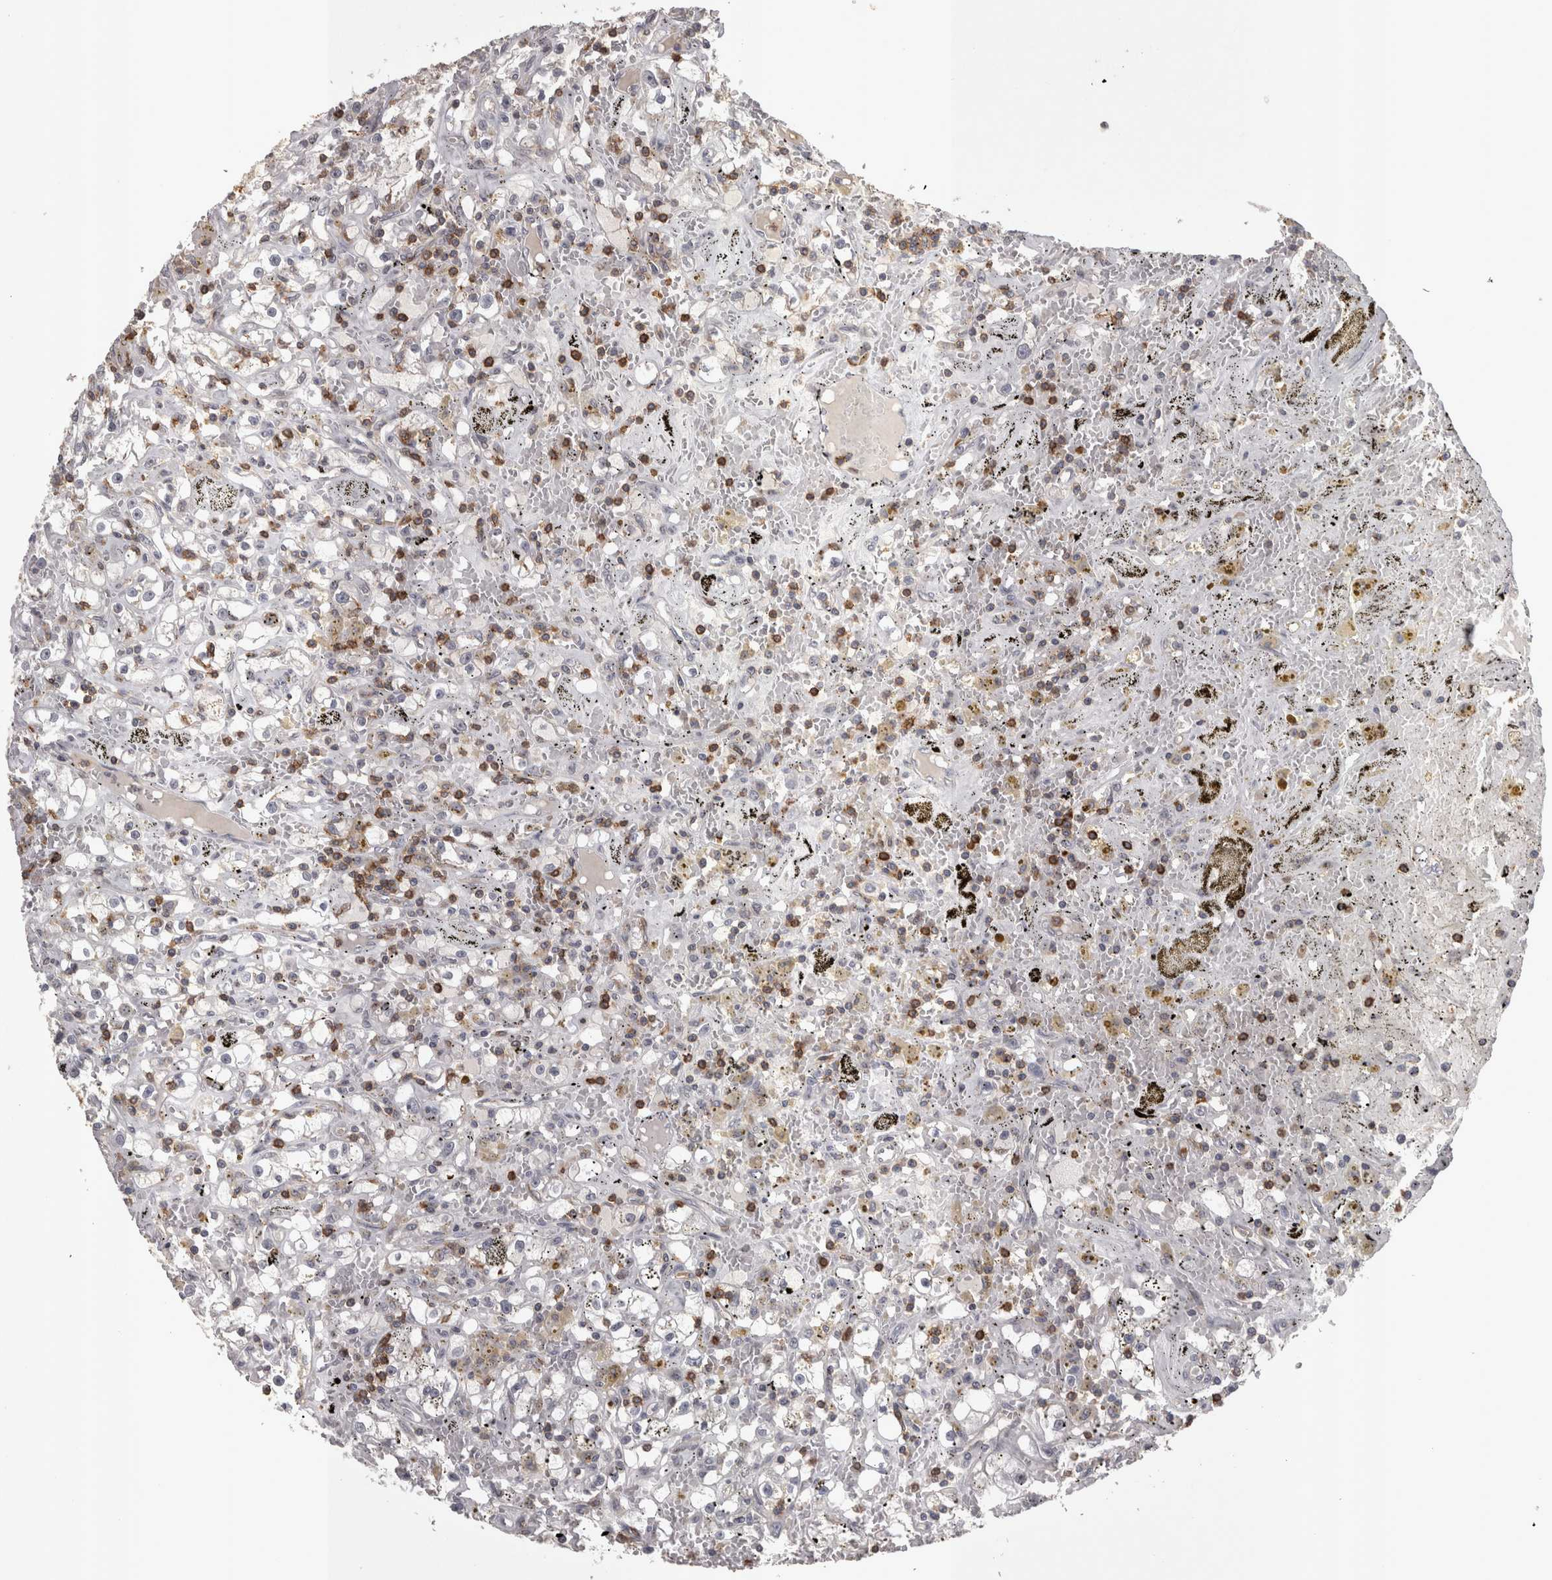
{"staining": {"intensity": "negative", "quantity": "none", "location": "none"}, "tissue": "renal cancer", "cell_type": "Tumor cells", "image_type": "cancer", "snomed": [{"axis": "morphology", "description": "Adenocarcinoma, NOS"}, {"axis": "topography", "description": "Kidney"}], "caption": "A histopathology image of human renal adenocarcinoma is negative for staining in tumor cells. Brightfield microscopy of immunohistochemistry (IHC) stained with DAB (brown) and hematoxylin (blue), captured at high magnification.", "gene": "SKAP1", "patient": {"sex": "male", "age": 56}}